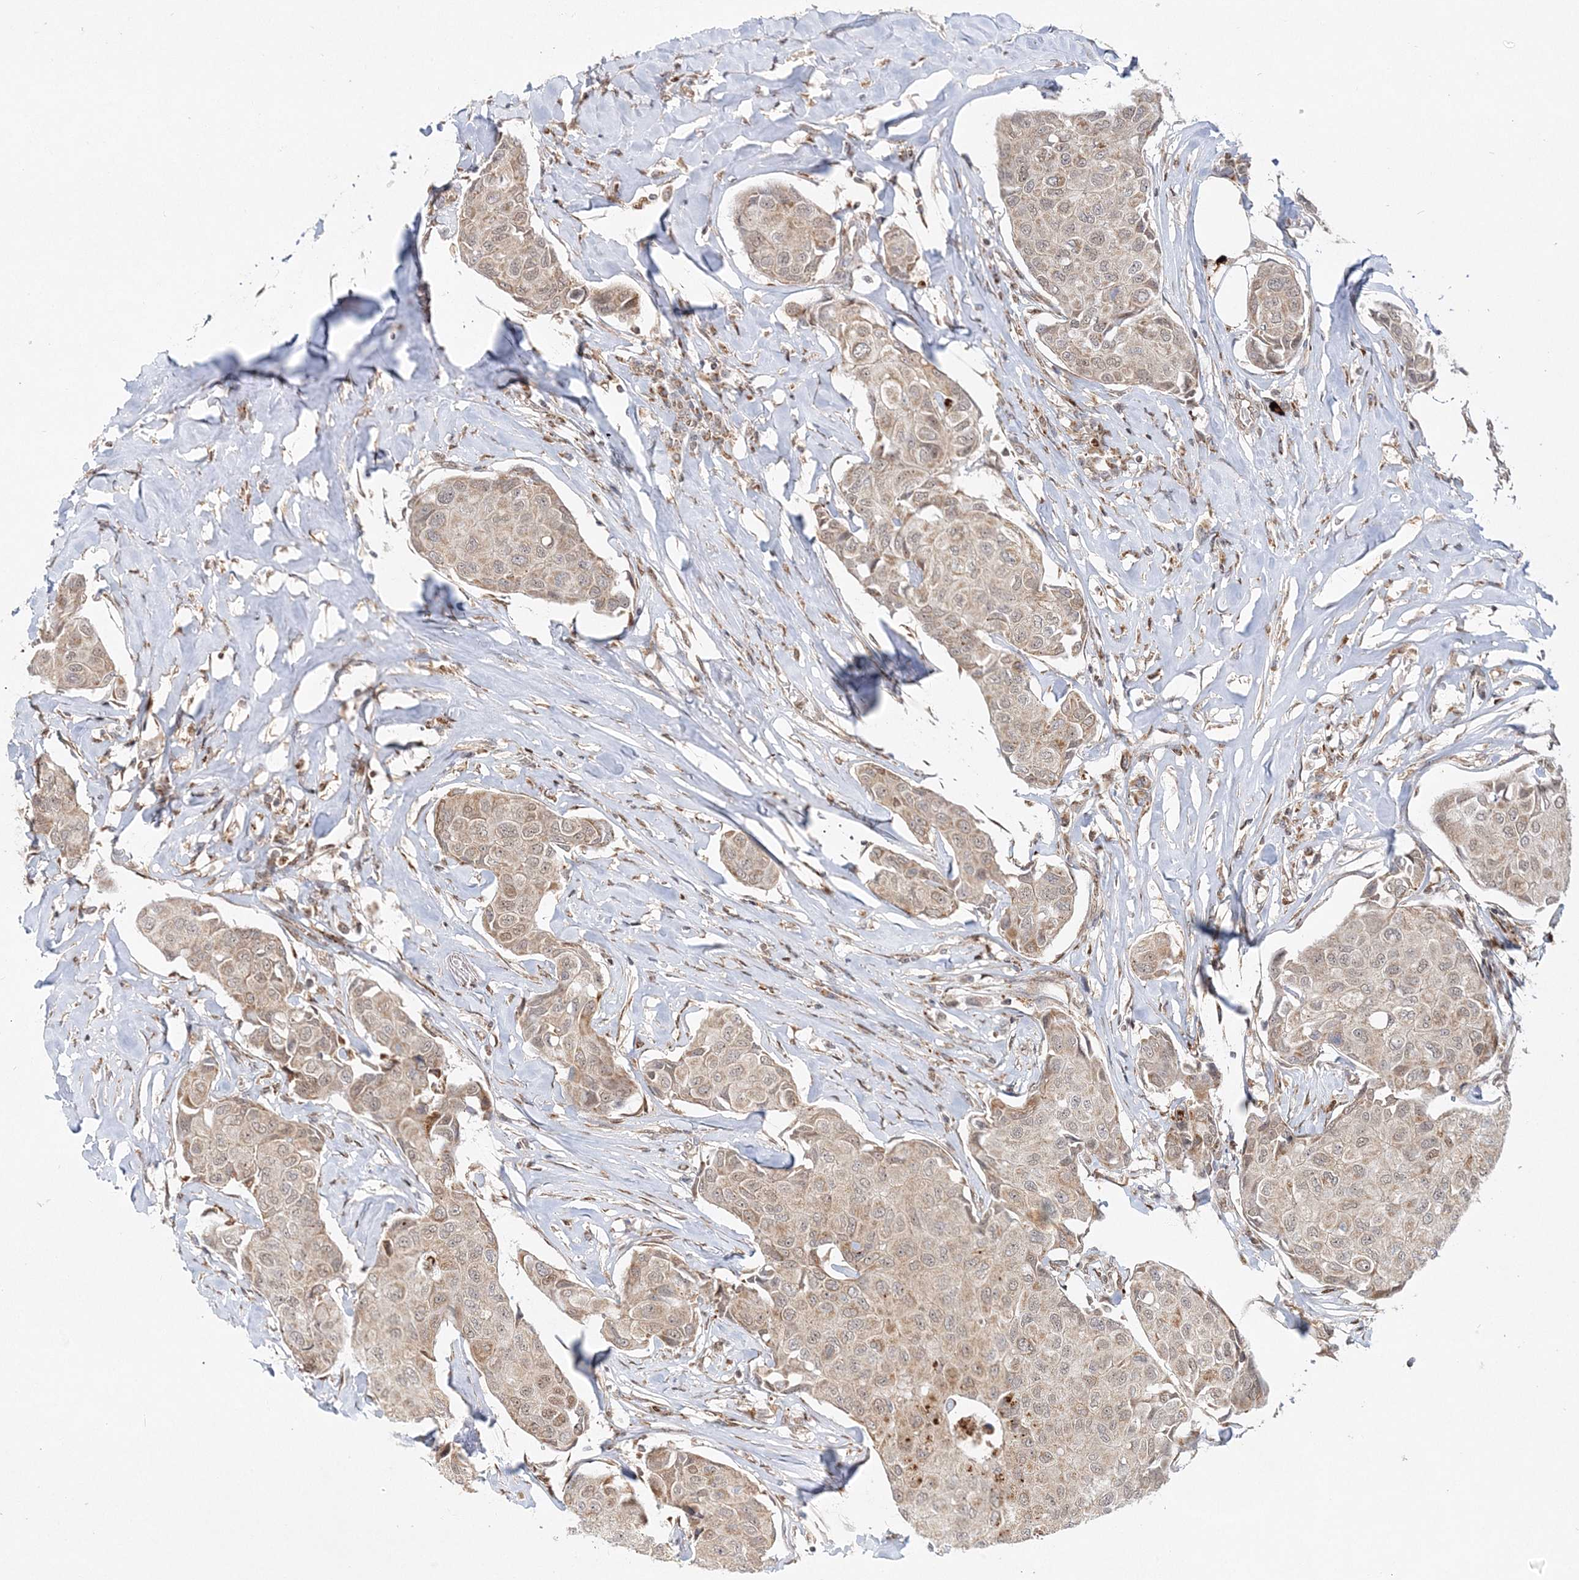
{"staining": {"intensity": "weak", "quantity": ">75%", "location": "cytoplasmic/membranous"}, "tissue": "breast cancer", "cell_type": "Tumor cells", "image_type": "cancer", "snomed": [{"axis": "morphology", "description": "Duct carcinoma"}, {"axis": "topography", "description": "Breast"}], "caption": "Immunohistochemical staining of infiltrating ductal carcinoma (breast) exhibits weak cytoplasmic/membranous protein expression in about >75% of tumor cells.", "gene": "RAB11FIP2", "patient": {"sex": "female", "age": 80}}